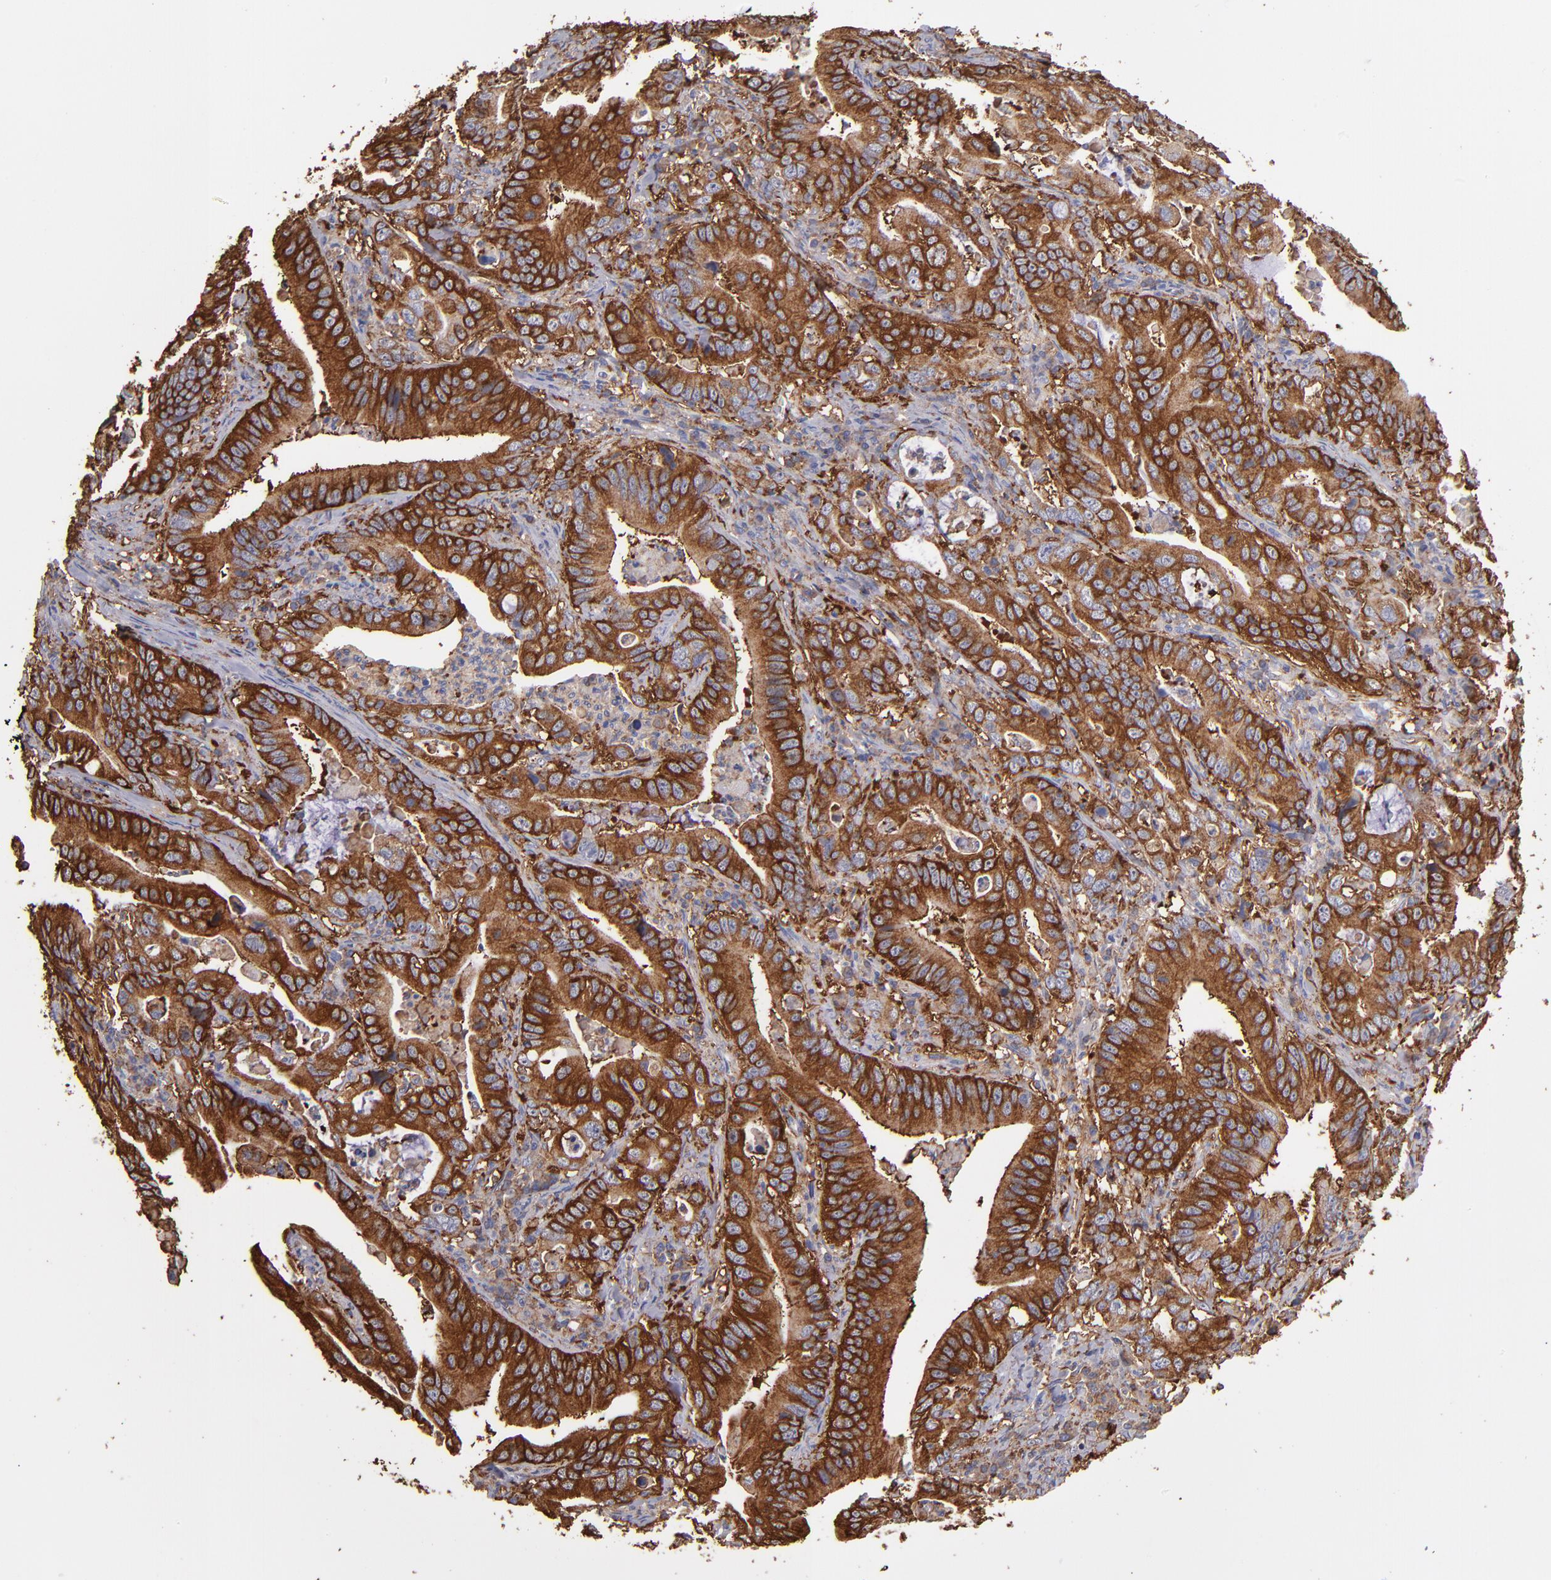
{"staining": {"intensity": "strong", "quantity": ">75%", "location": "cytoplasmic/membranous"}, "tissue": "stomach cancer", "cell_type": "Tumor cells", "image_type": "cancer", "snomed": [{"axis": "morphology", "description": "Adenocarcinoma, NOS"}, {"axis": "topography", "description": "Stomach, upper"}], "caption": "Stomach cancer (adenocarcinoma) stained with immunohistochemistry (IHC) shows strong cytoplasmic/membranous expression in approximately >75% of tumor cells.", "gene": "MVP", "patient": {"sex": "male", "age": 63}}